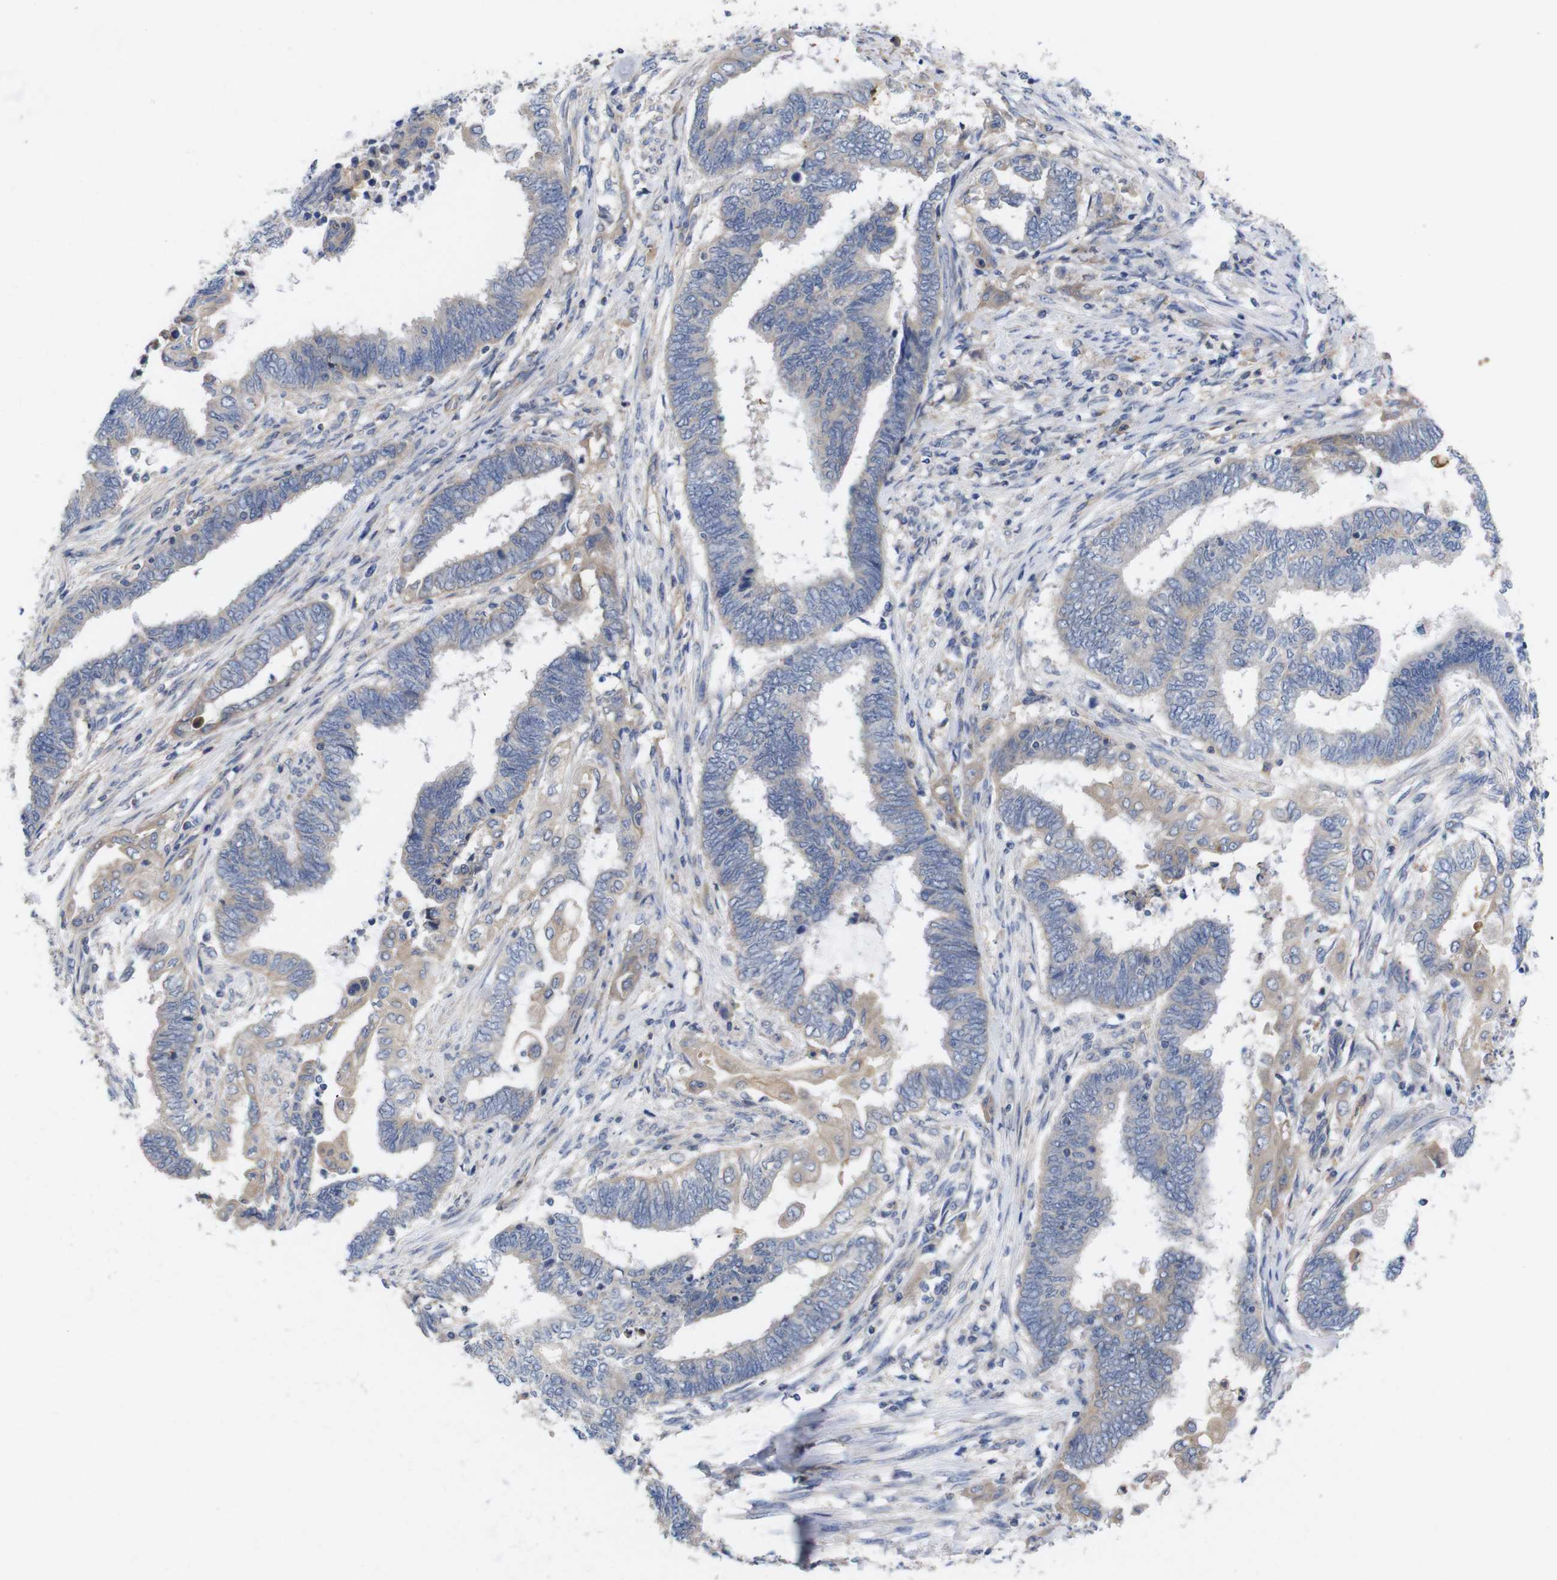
{"staining": {"intensity": "weak", "quantity": "25%-75%", "location": "cytoplasmic/membranous"}, "tissue": "endometrial cancer", "cell_type": "Tumor cells", "image_type": "cancer", "snomed": [{"axis": "morphology", "description": "Adenocarcinoma, NOS"}, {"axis": "topography", "description": "Uterus"}, {"axis": "topography", "description": "Endometrium"}], "caption": "Weak cytoplasmic/membranous positivity is present in approximately 25%-75% of tumor cells in endometrial cancer (adenocarcinoma).", "gene": "USH1C", "patient": {"sex": "female", "age": 70}}